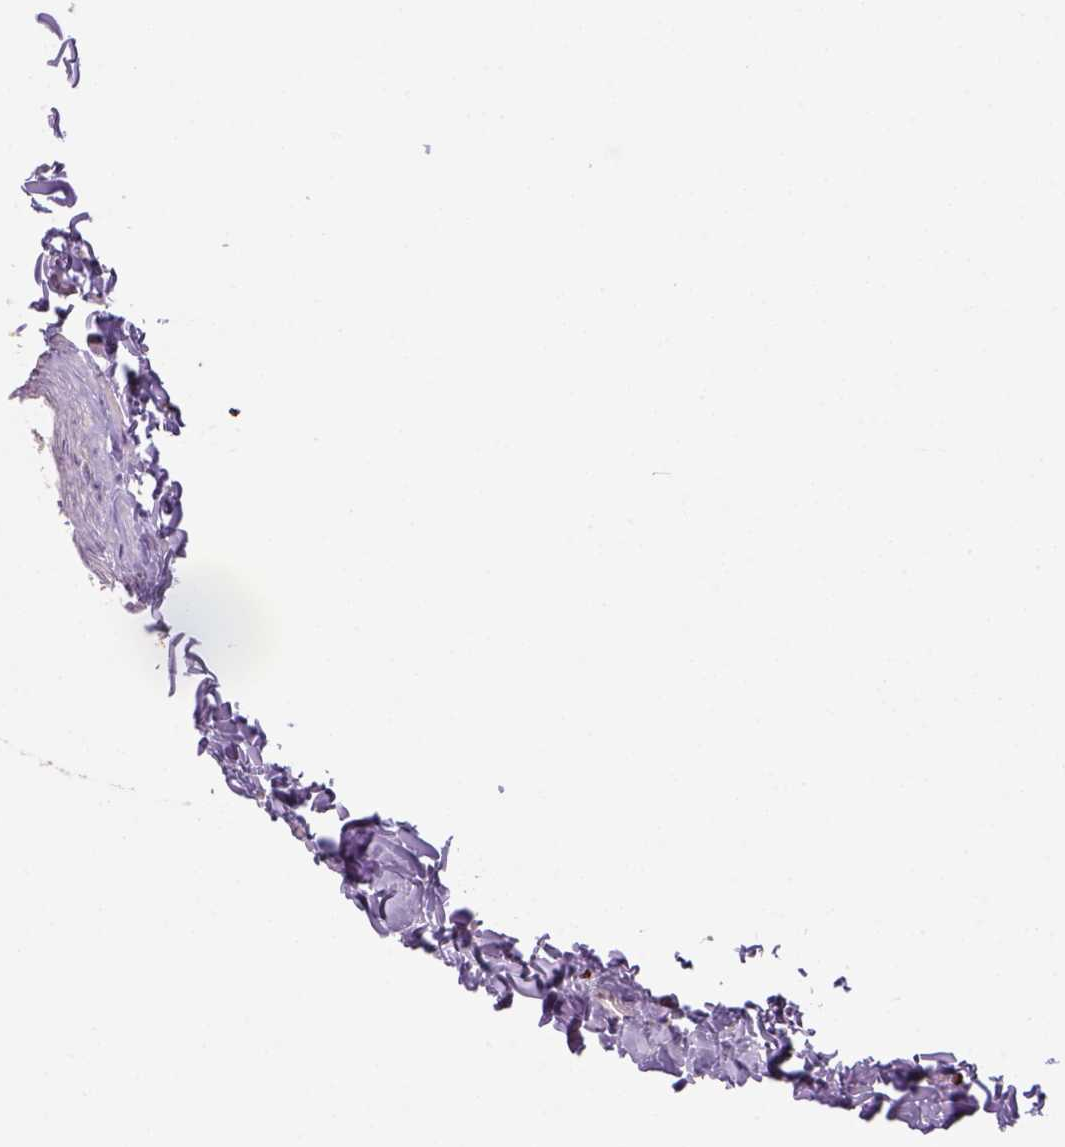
{"staining": {"intensity": "strong", "quantity": "<25%", "location": "cytoplasmic/membranous"}, "tissue": "epididymis", "cell_type": "Glandular cells", "image_type": "normal", "snomed": [{"axis": "morphology", "description": "Normal tissue, NOS"}, {"axis": "topography", "description": "Epididymis"}], "caption": "Glandular cells reveal medium levels of strong cytoplasmic/membranous expression in approximately <25% of cells in unremarkable epididymis.", "gene": "CACNB1", "patient": {"sex": "male", "age": 45}}